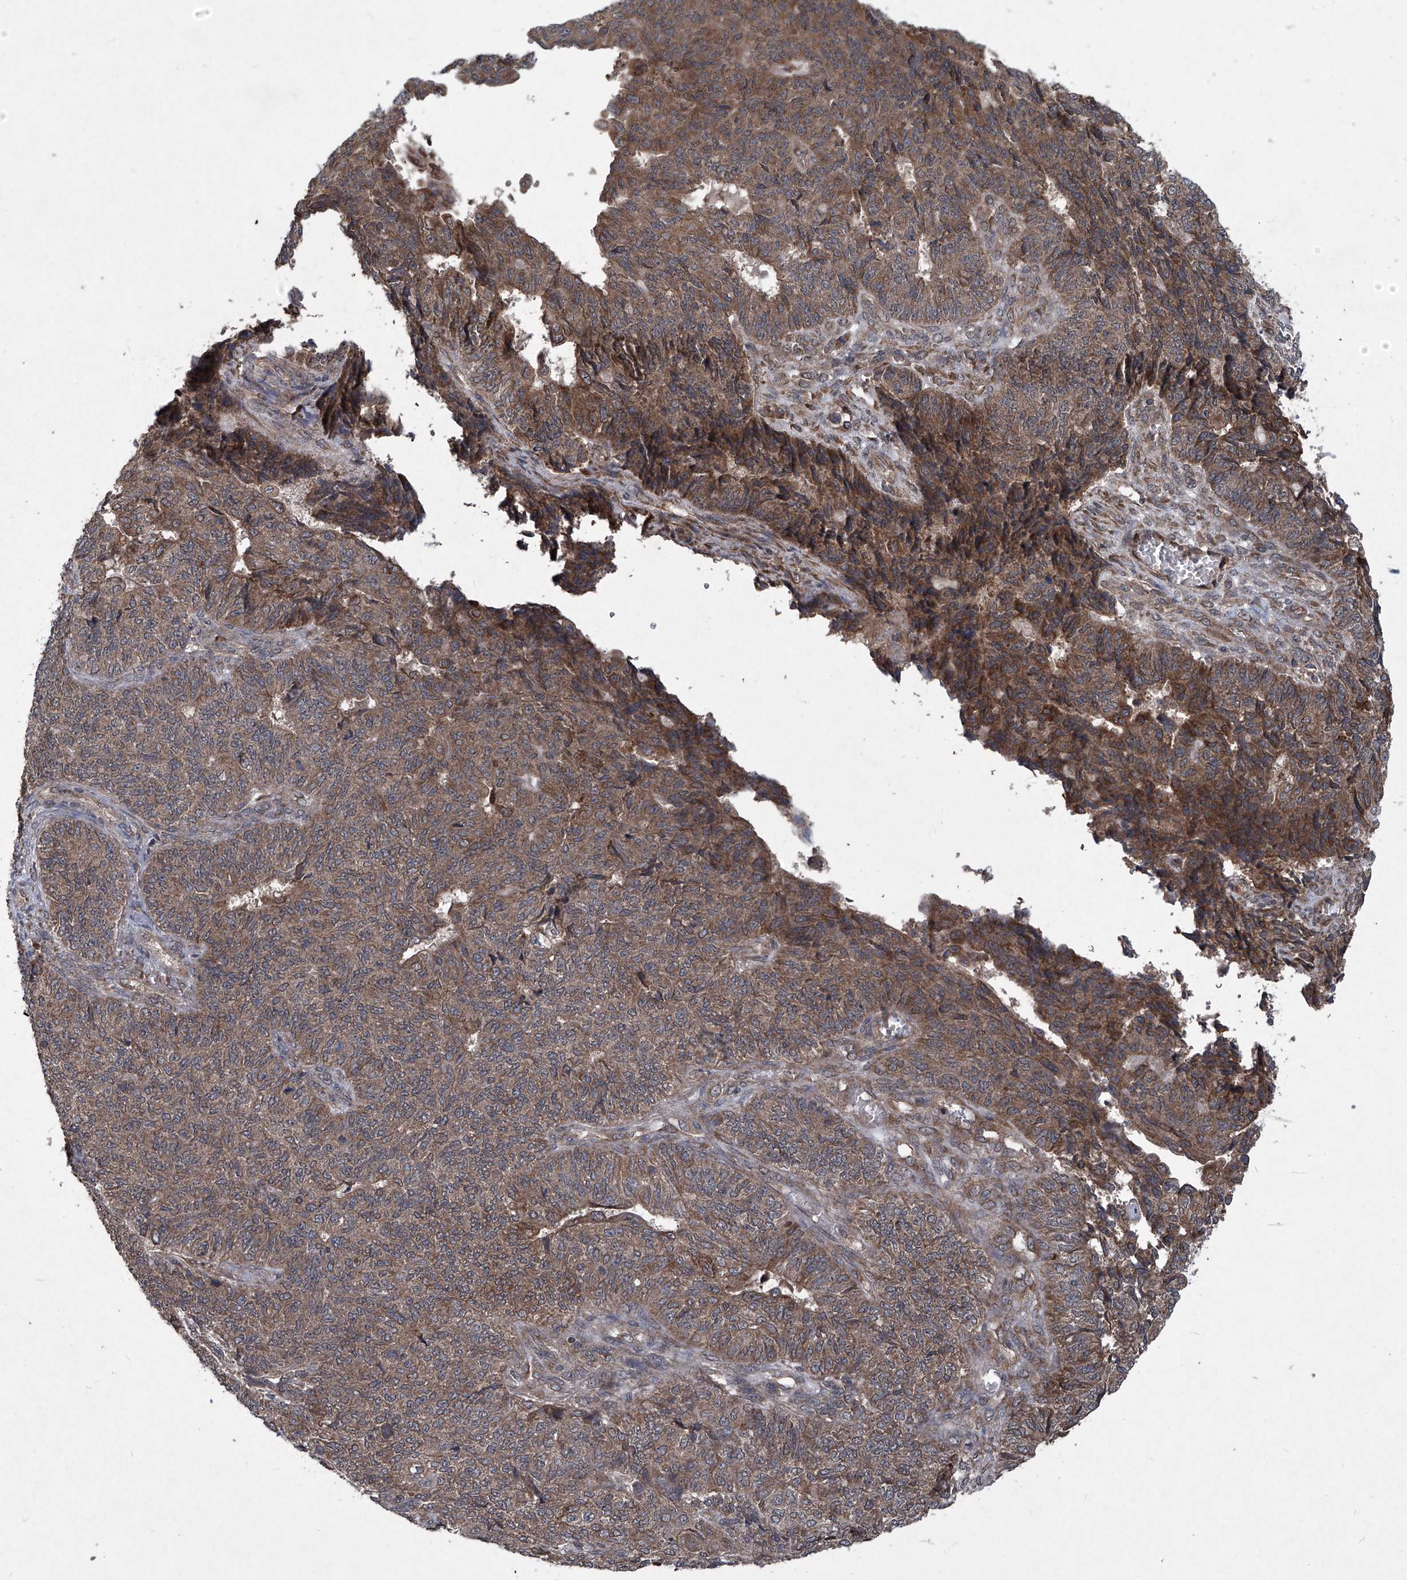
{"staining": {"intensity": "moderate", "quantity": ">75%", "location": "cytoplasmic/membranous"}, "tissue": "endometrial cancer", "cell_type": "Tumor cells", "image_type": "cancer", "snomed": [{"axis": "morphology", "description": "Adenocarcinoma, NOS"}, {"axis": "topography", "description": "Endometrium"}], "caption": "A photomicrograph of endometrial cancer (adenocarcinoma) stained for a protein exhibits moderate cytoplasmic/membranous brown staining in tumor cells.", "gene": "SUMF2", "patient": {"sex": "female", "age": 32}}